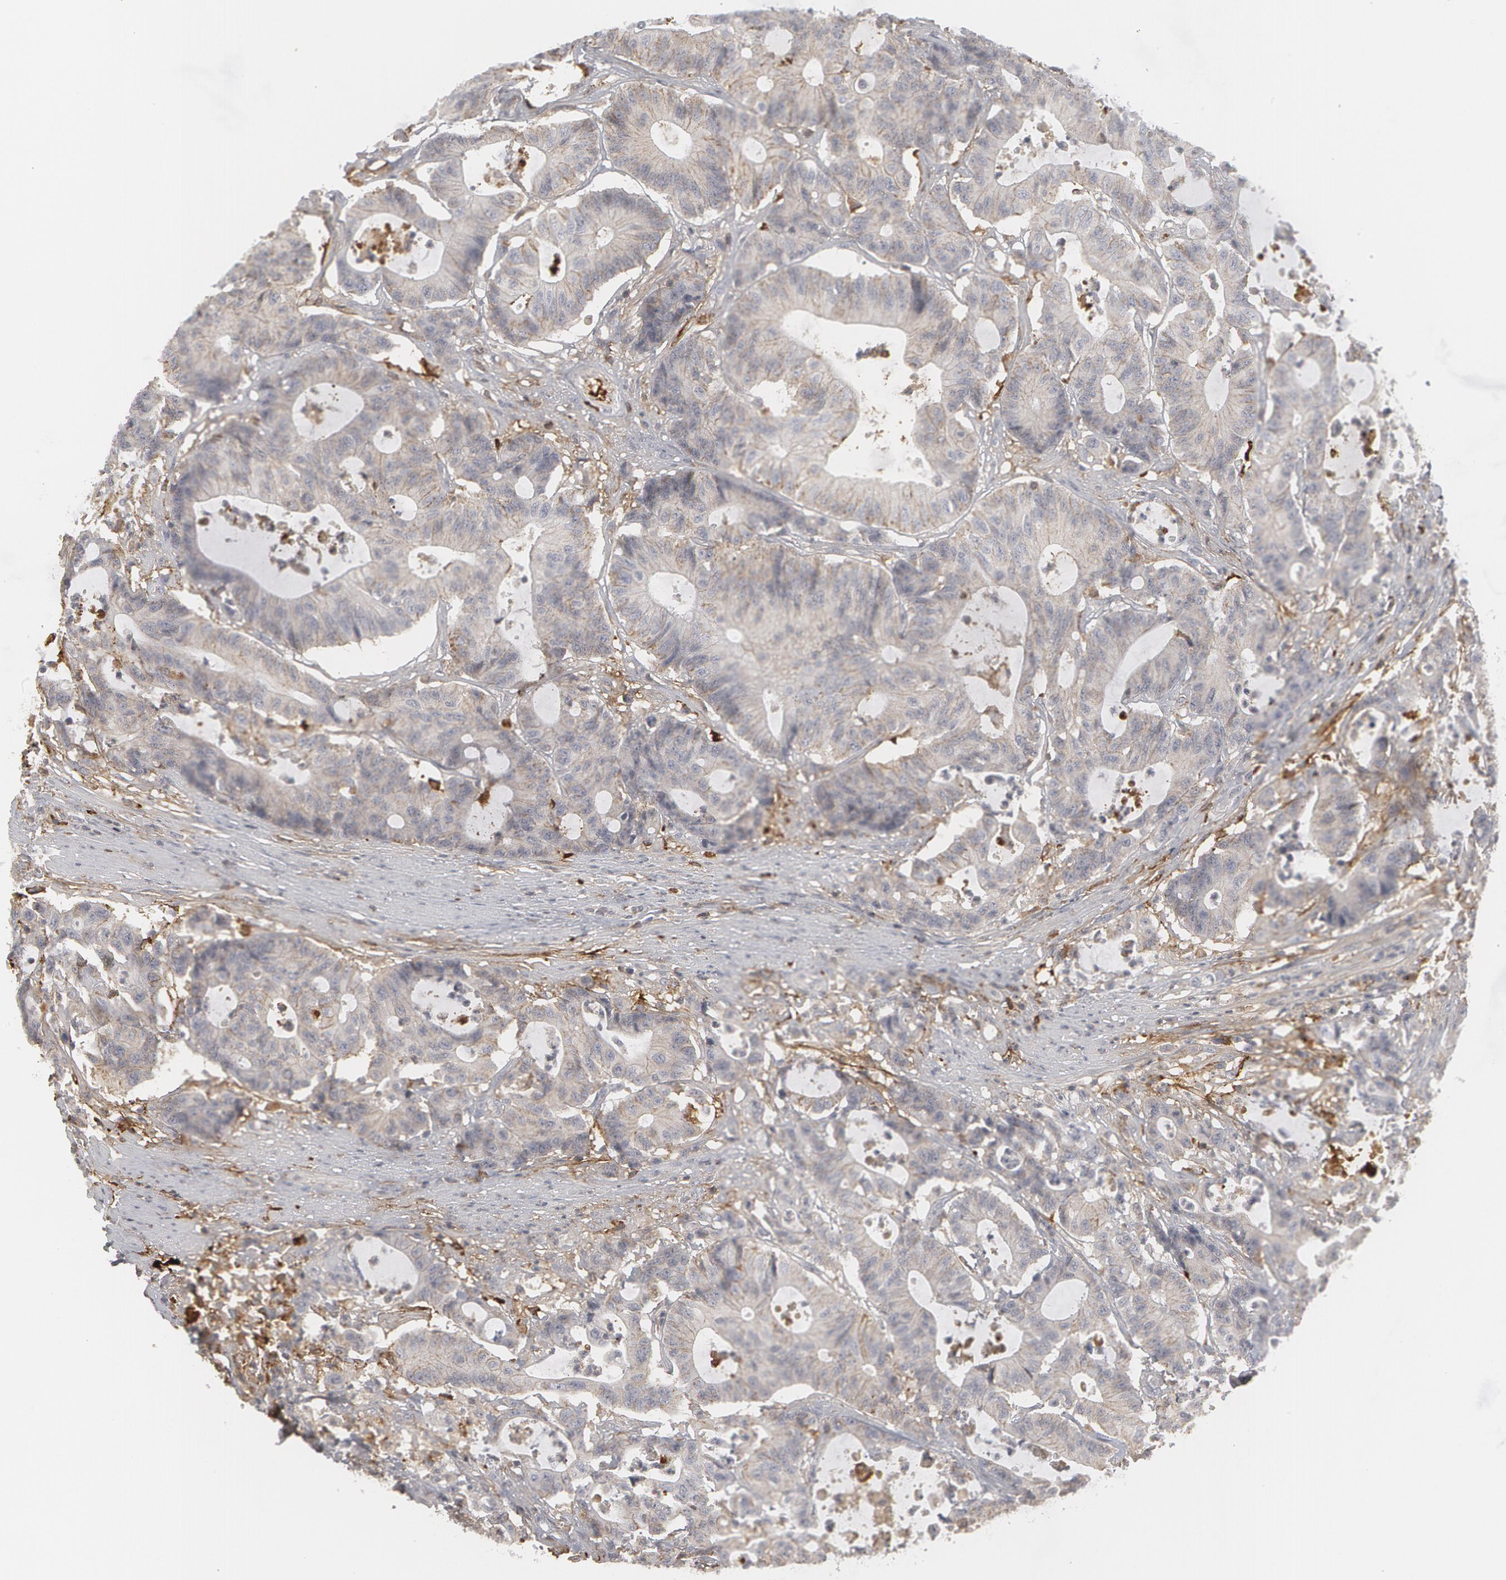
{"staining": {"intensity": "negative", "quantity": "none", "location": "none"}, "tissue": "colorectal cancer", "cell_type": "Tumor cells", "image_type": "cancer", "snomed": [{"axis": "morphology", "description": "Adenocarcinoma, NOS"}, {"axis": "topography", "description": "Colon"}], "caption": "DAB immunohistochemical staining of colorectal adenocarcinoma displays no significant expression in tumor cells.", "gene": "C1QC", "patient": {"sex": "female", "age": 84}}